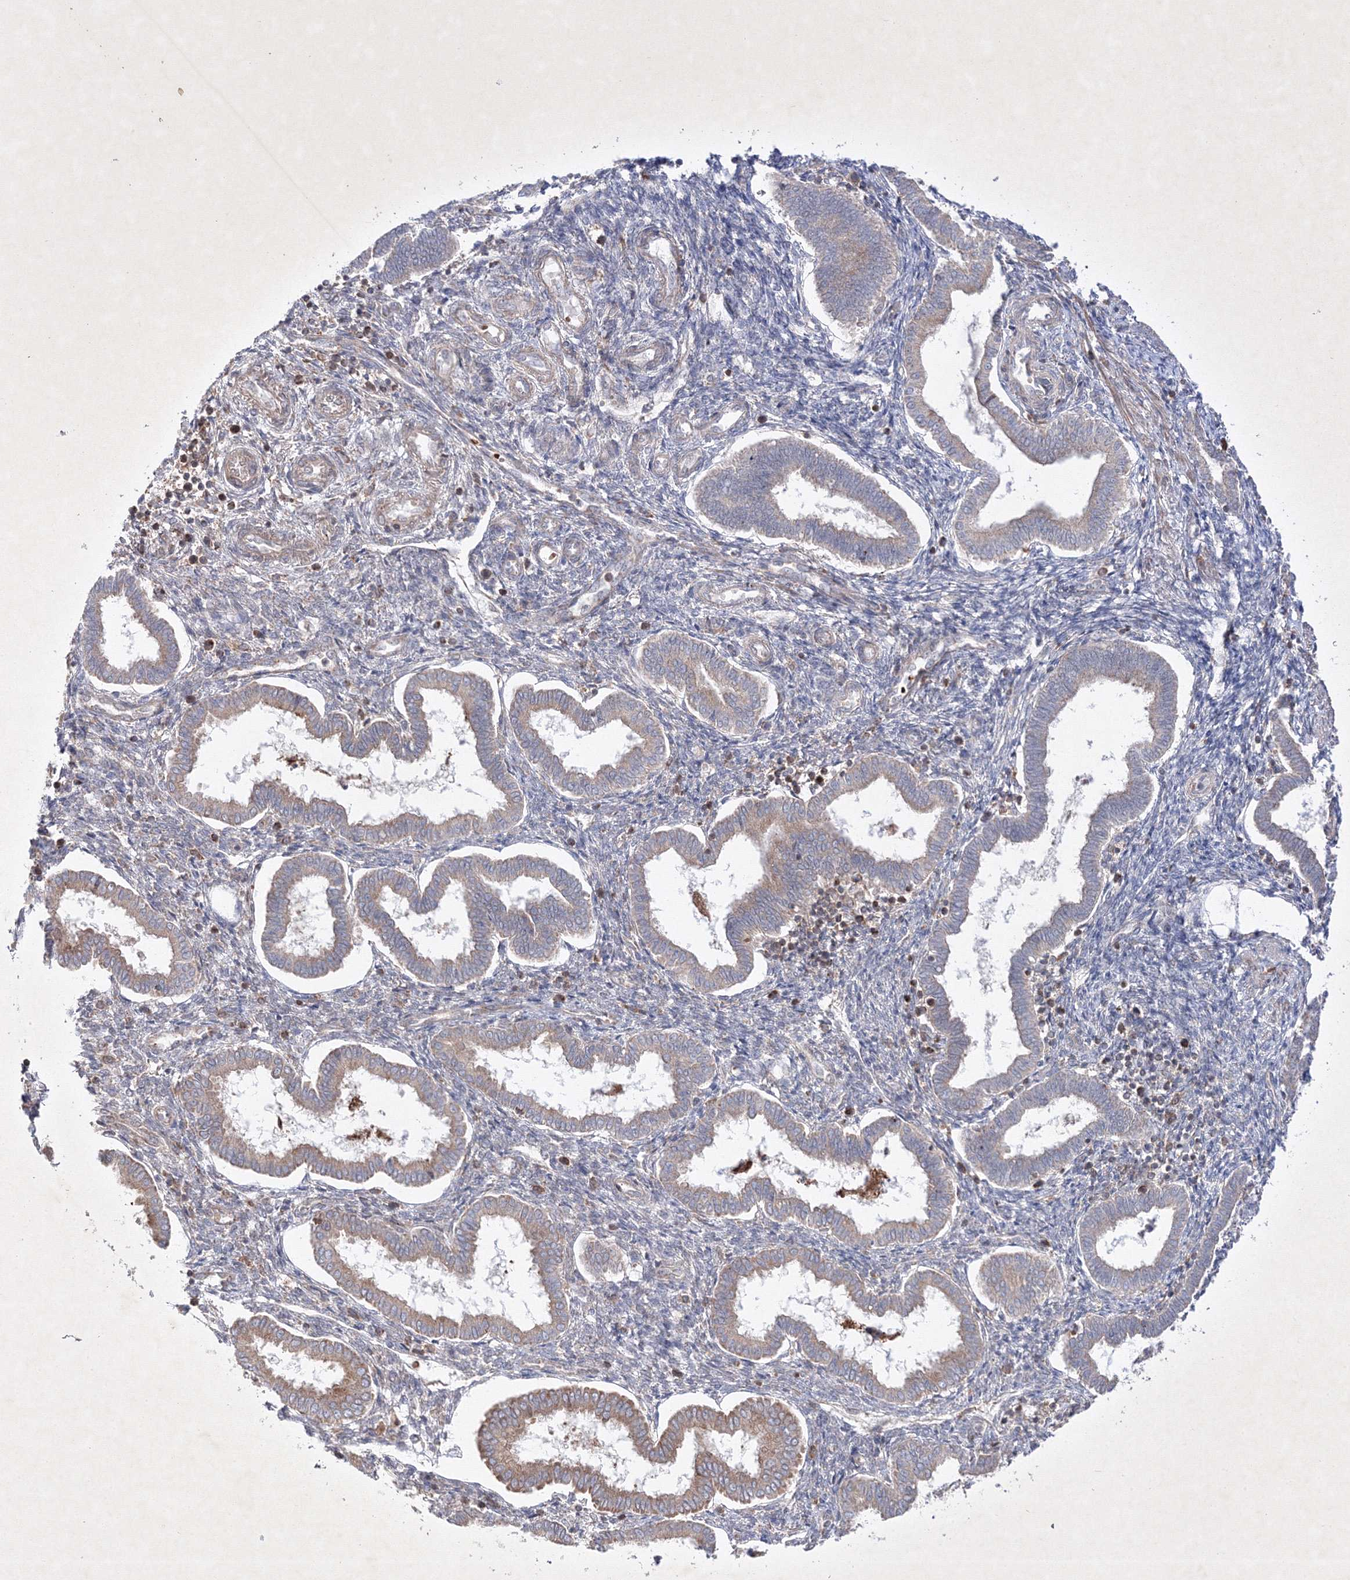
{"staining": {"intensity": "moderate", "quantity": "<25%", "location": "cytoplasmic/membranous"}, "tissue": "endometrium", "cell_type": "Cells in endometrial stroma", "image_type": "normal", "snomed": [{"axis": "morphology", "description": "Normal tissue, NOS"}, {"axis": "topography", "description": "Endometrium"}], "caption": "A histopathology image of human endometrium stained for a protein shows moderate cytoplasmic/membranous brown staining in cells in endometrial stroma. (DAB IHC with brightfield microscopy, high magnification).", "gene": "OPA1", "patient": {"sex": "female", "age": 24}}